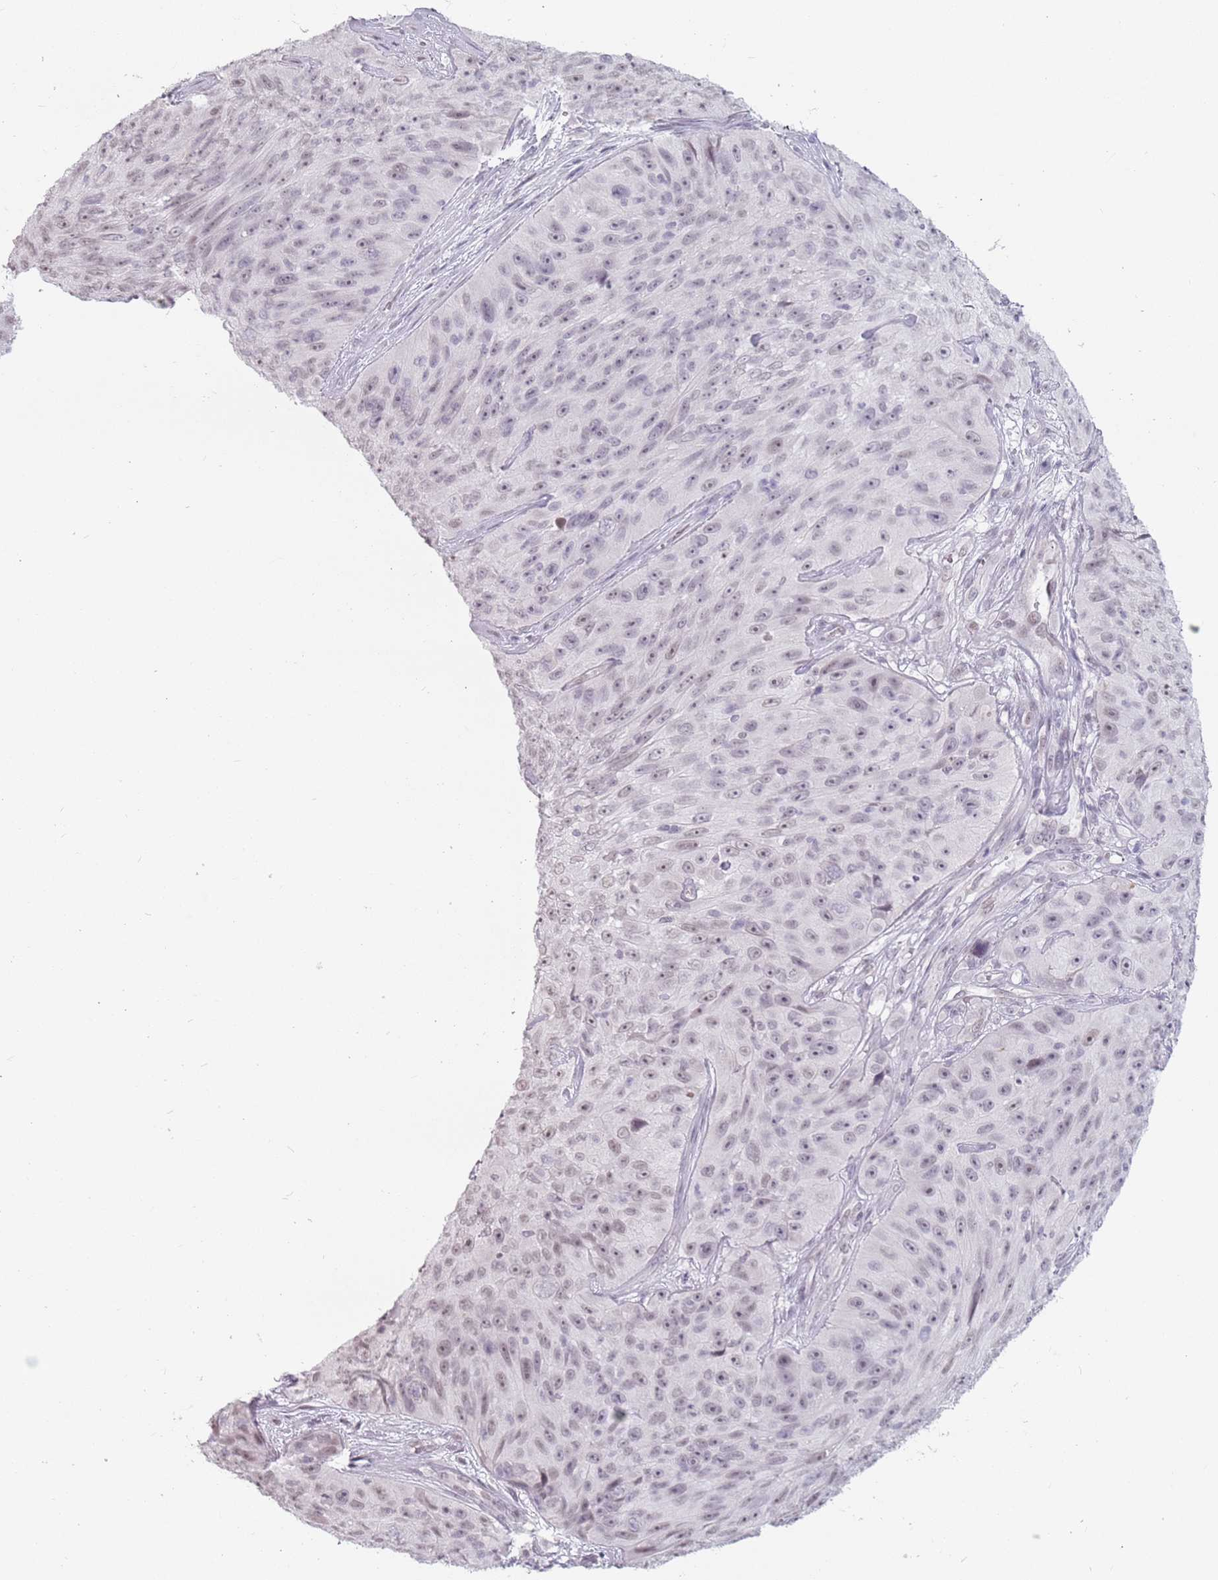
{"staining": {"intensity": "weak", "quantity": "25%-75%", "location": "nuclear"}, "tissue": "skin cancer", "cell_type": "Tumor cells", "image_type": "cancer", "snomed": [{"axis": "morphology", "description": "Squamous cell carcinoma, NOS"}, {"axis": "topography", "description": "Skin"}], "caption": "Immunohistochemistry (IHC) micrograph of skin cancer stained for a protein (brown), which demonstrates low levels of weak nuclear expression in approximately 25%-75% of tumor cells.", "gene": "PTCHD1", "patient": {"sex": "female", "age": 87}}